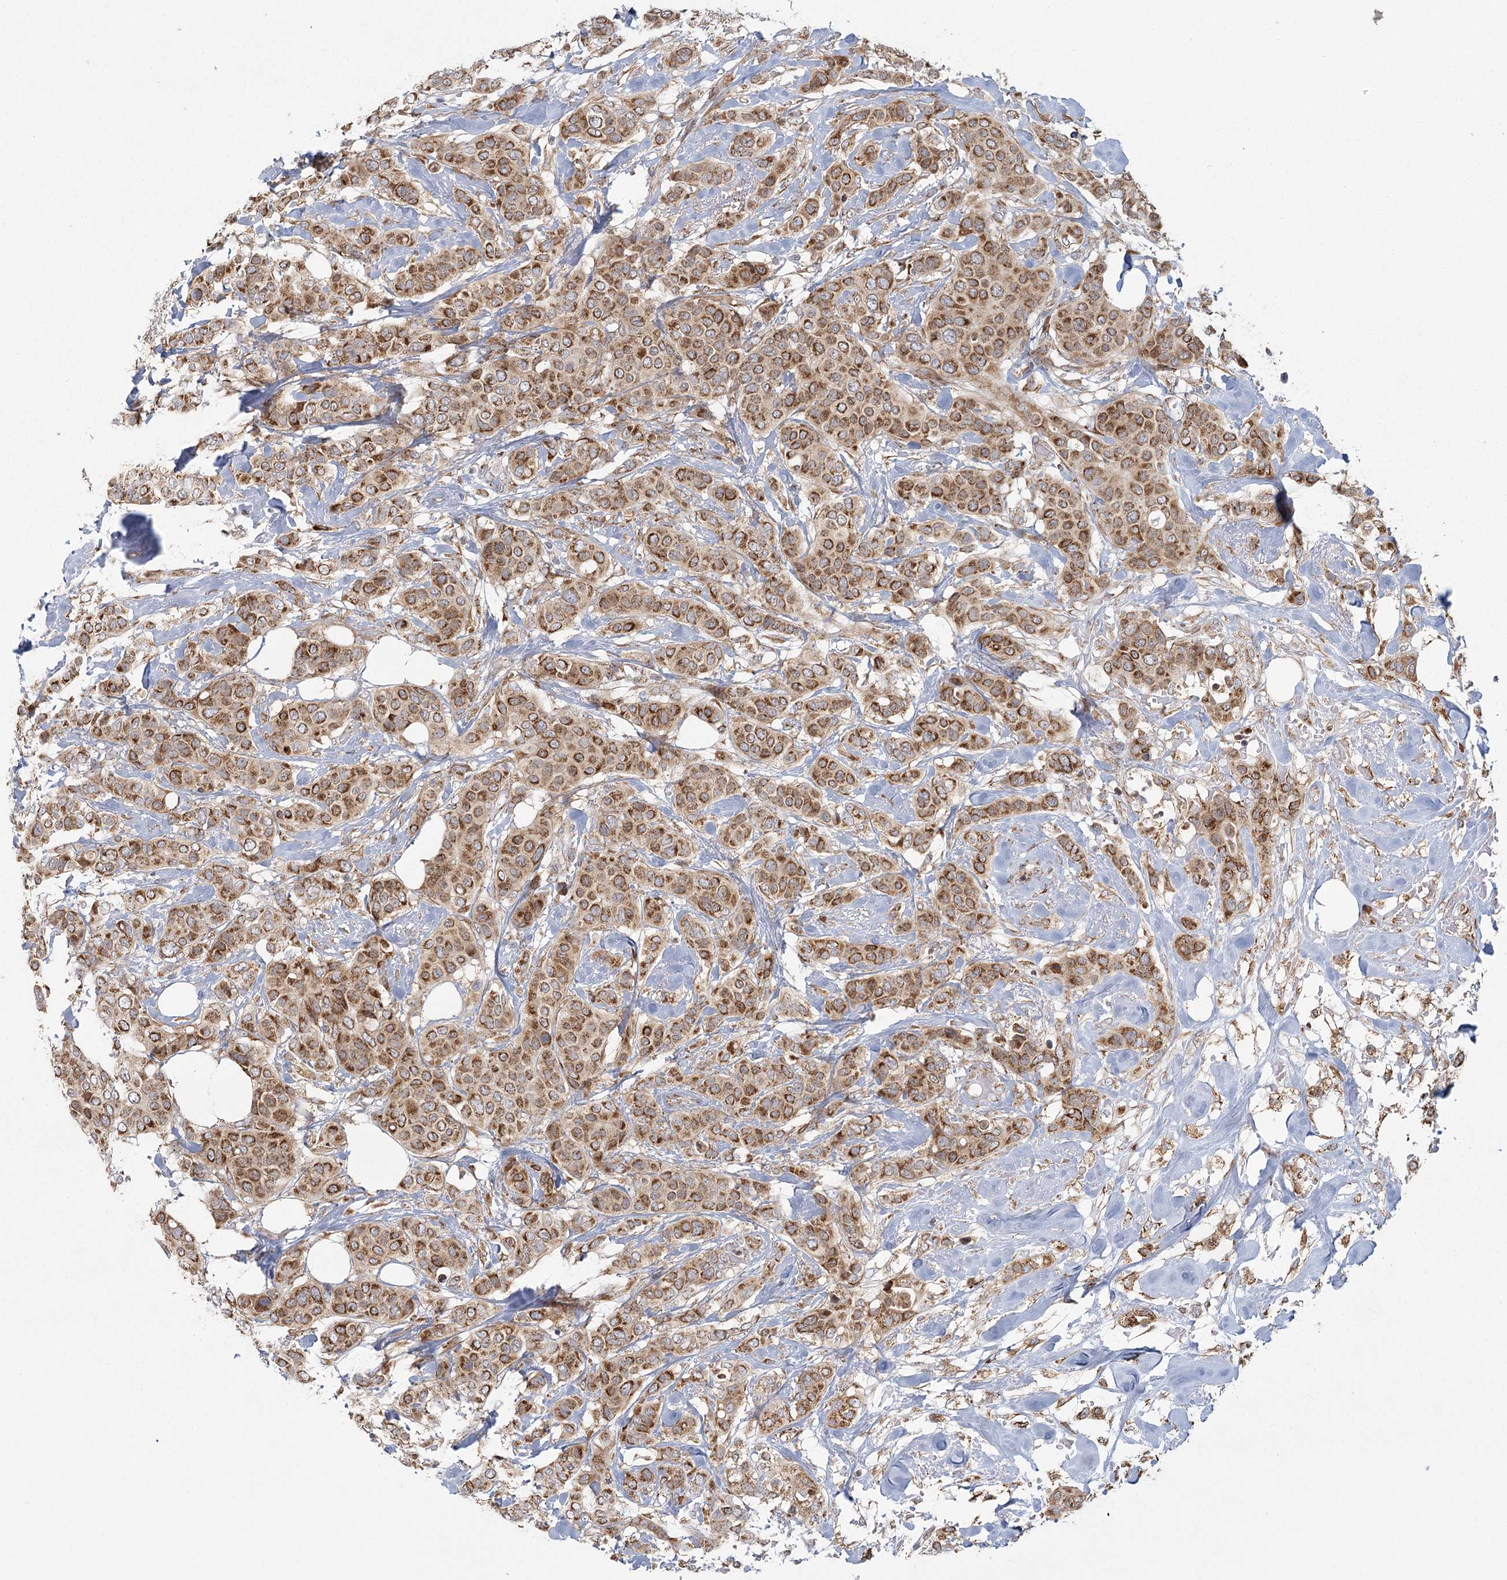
{"staining": {"intensity": "strong", "quantity": ">75%", "location": "cytoplasmic/membranous"}, "tissue": "breast cancer", "cell_type": "Tumor cells", "image_type": "cancer", "snomed": [{"axis": "morphology", "description": "Lobular carcinoma"}, {"axis": "topography", "description": "Breast"}], "caption": "This histopathology image shows immunohistochemistry staining of human lobular carcinoma (breast), with high strong cytoplasmic/membranous expression in approximately >75% of tumor cells.", "gene": "LACTB", "patient": {"sex": "female", "age": 51}}